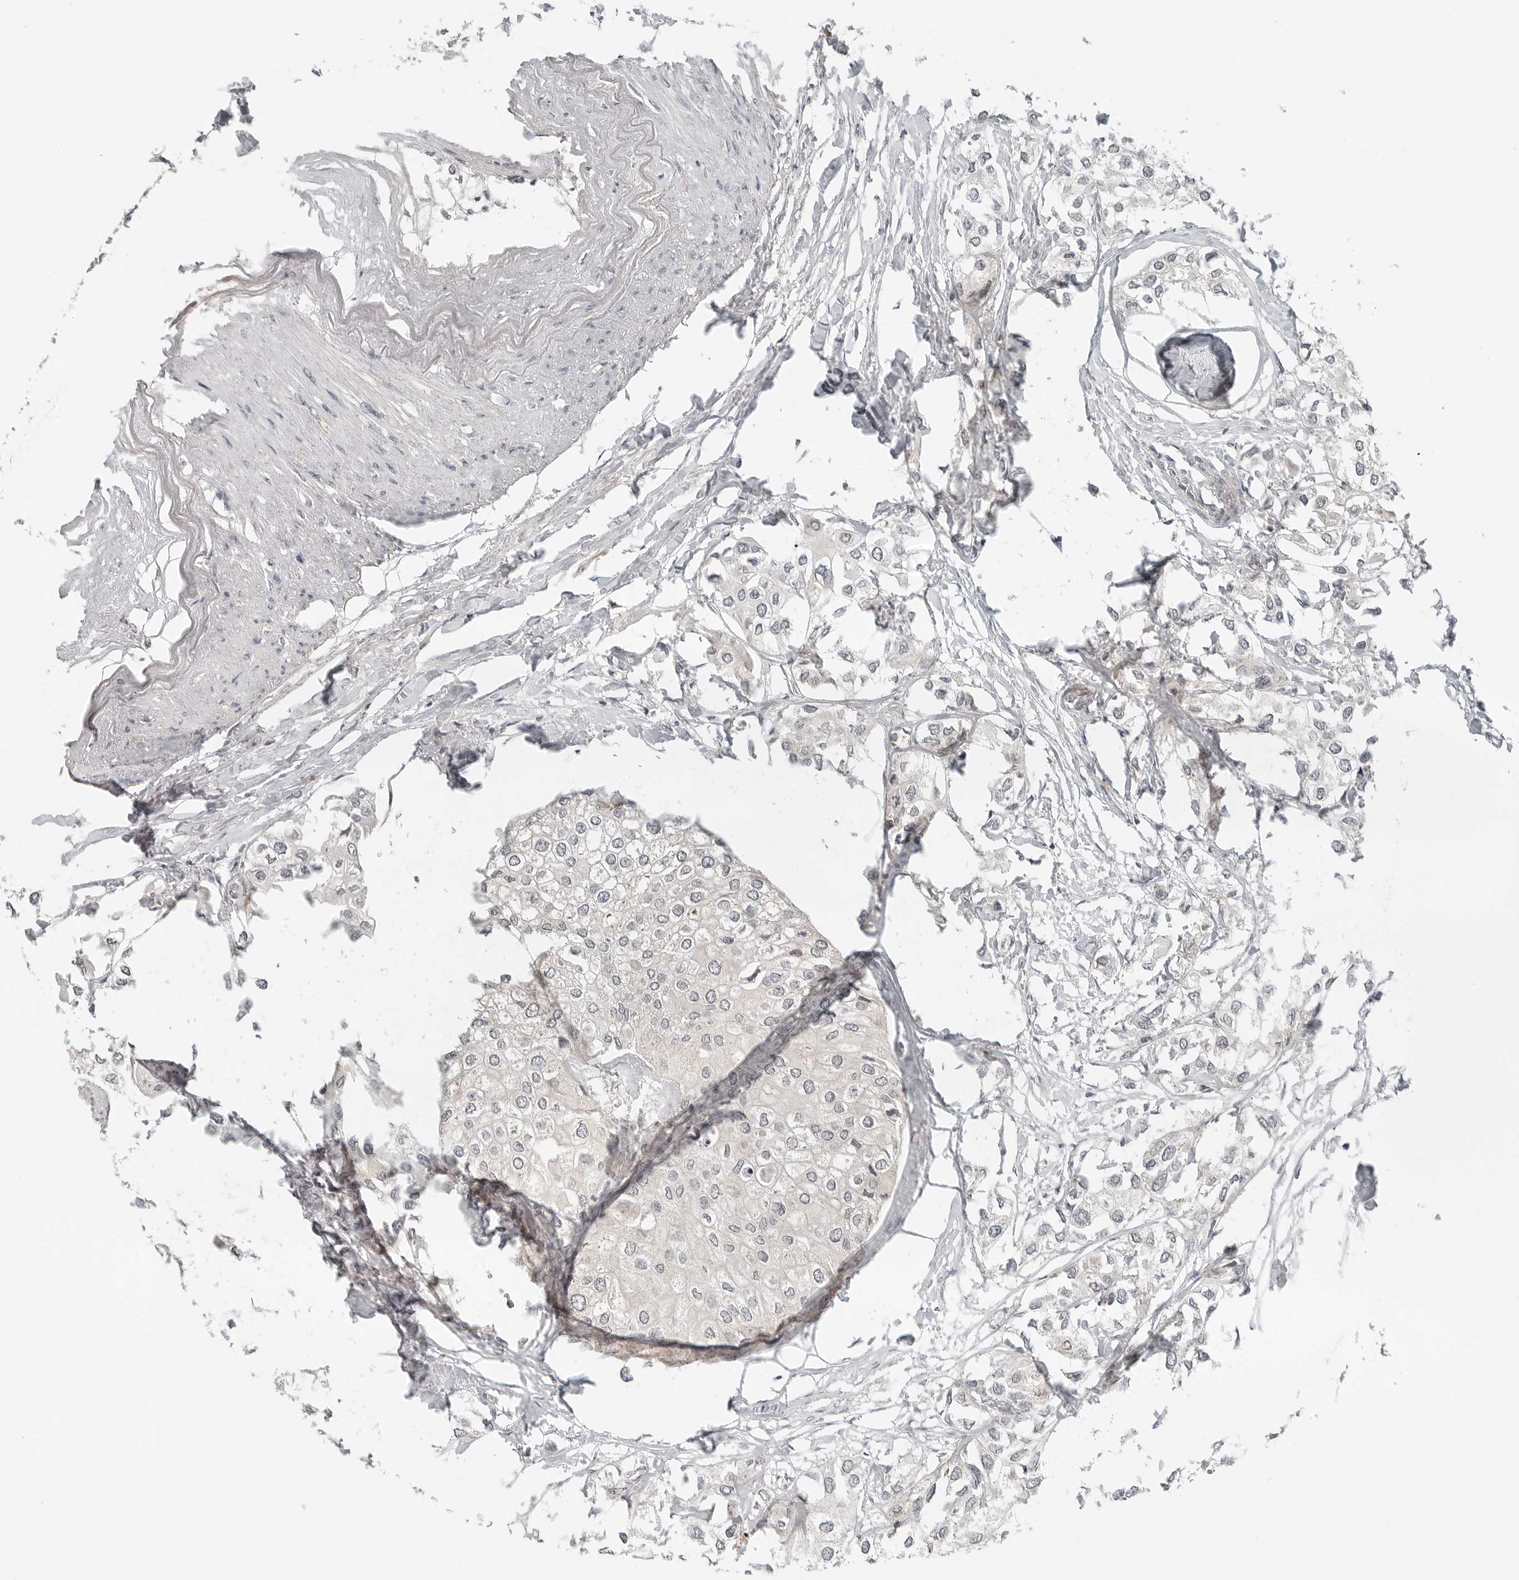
{"staining": {"intensity": "negative", "quantity": "none", "location": "none"}, "tissue": "urothelial cancer", "cell_type": "Tumor cells", "image_type": "cancer", "snomed": [{"axis": "morphology", "description": "Urothelial carcinoma, High grade"}, {"axis": "topography", "description": "Urinary bladder"}], "caption": "Immunohistochemical staining of human urothelial carcinoma (high-grade) reveals no significant positivity in tumor cells. Brightfield microscopy of immunohistochemistry (IHC) stained with DAB (brown) and hematoxylin (blue), captured at high magnification.", "gene": "FCRLB", "patient": {"sex": "male", "age": 64}}